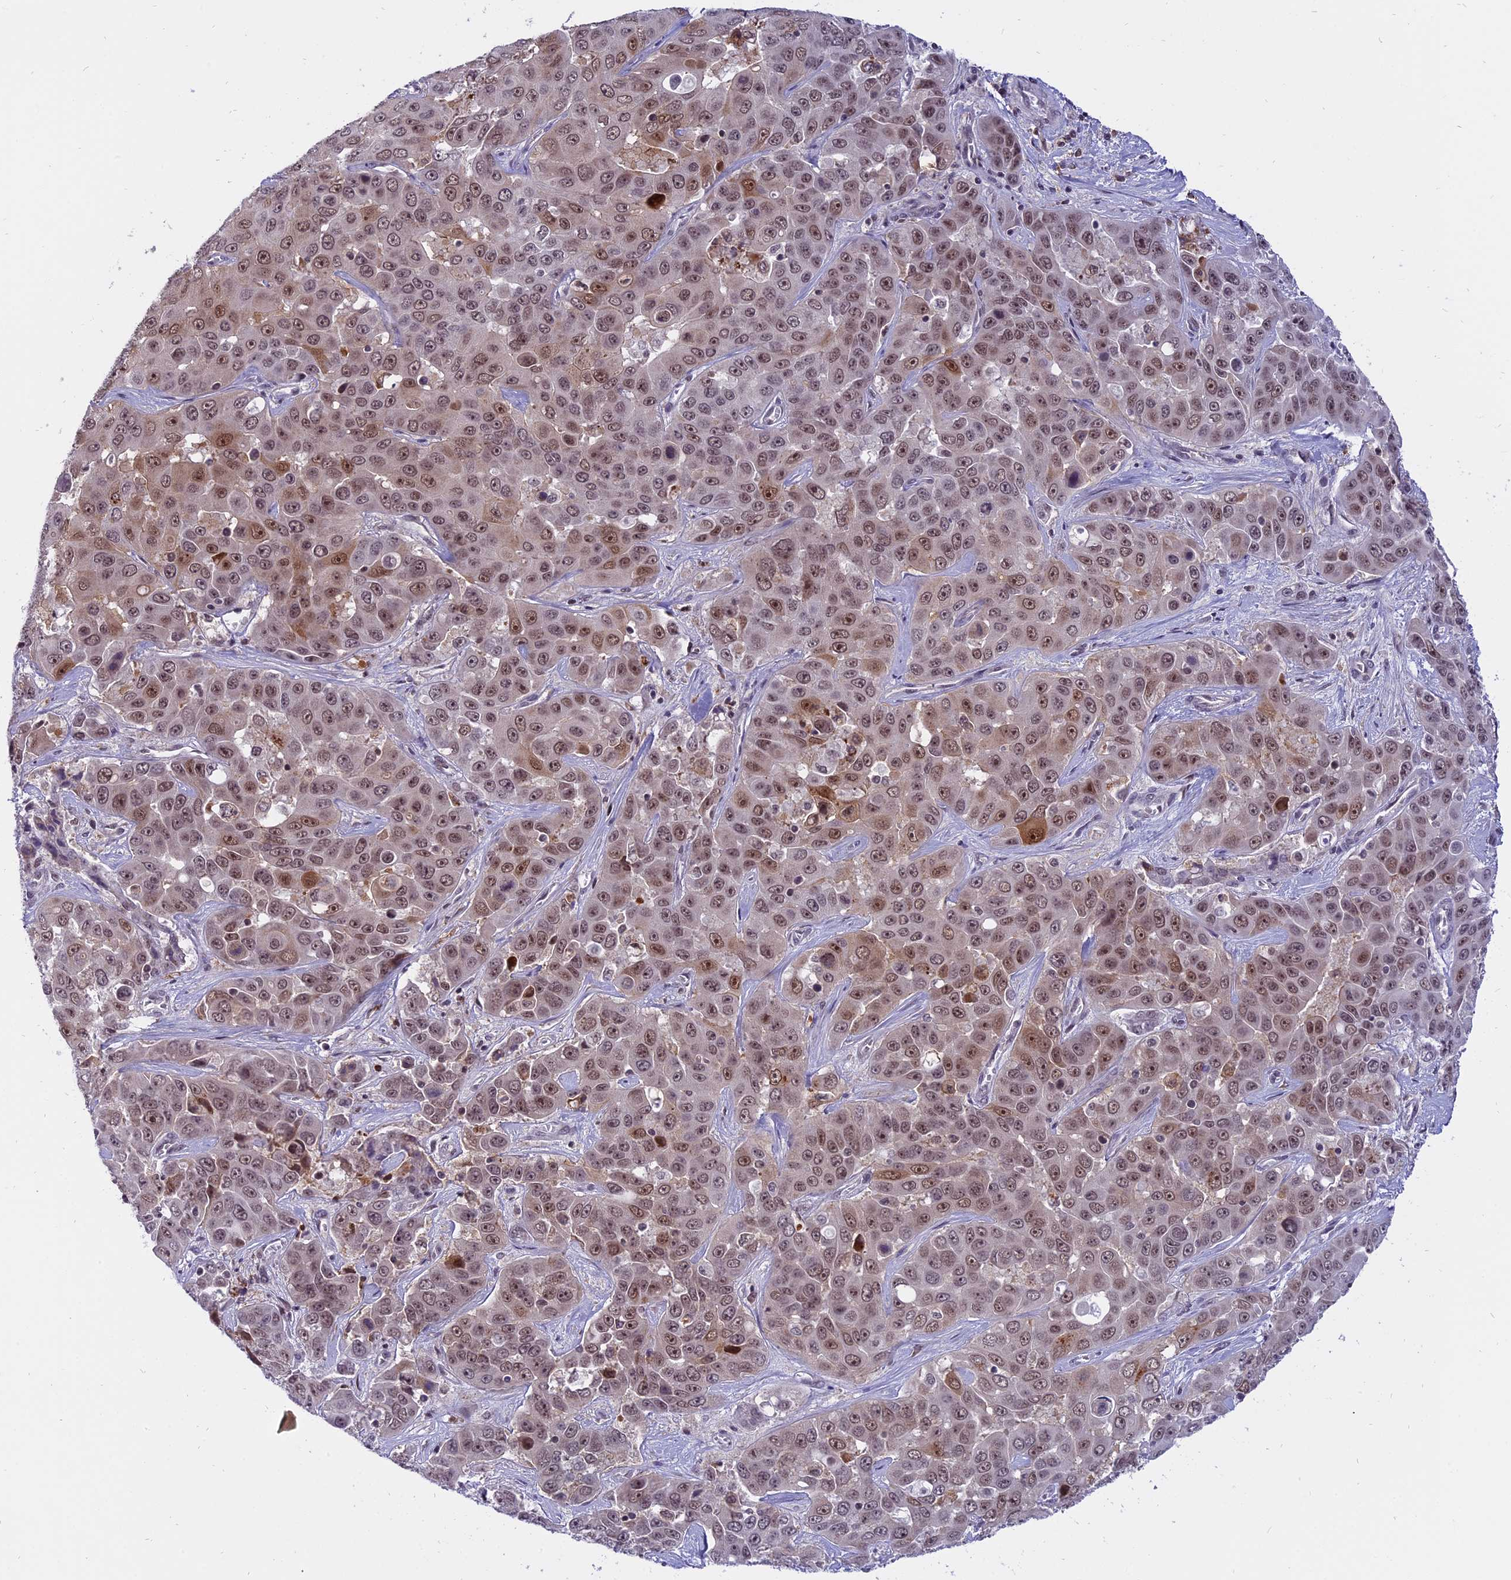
{"staining": {"intensity": "moderate", "quantity": ">75%", "location": "nuclear"}, "tissue": "liver cancer", "cell_type": "Tumor cells", "image_type": "cancer", "snomed": [{"axis": "morphology", "description": "Cholangiocarcinoma"}, {"axis": "topography", "description": "Liver"}], "caption": "Tumor cells demonstrate moderate nuclear expression in approximately >75% of cells in liver cholangiocarcinoma.", "gene": "TADA3", "patient": {"sex": "female", "age": 52}}